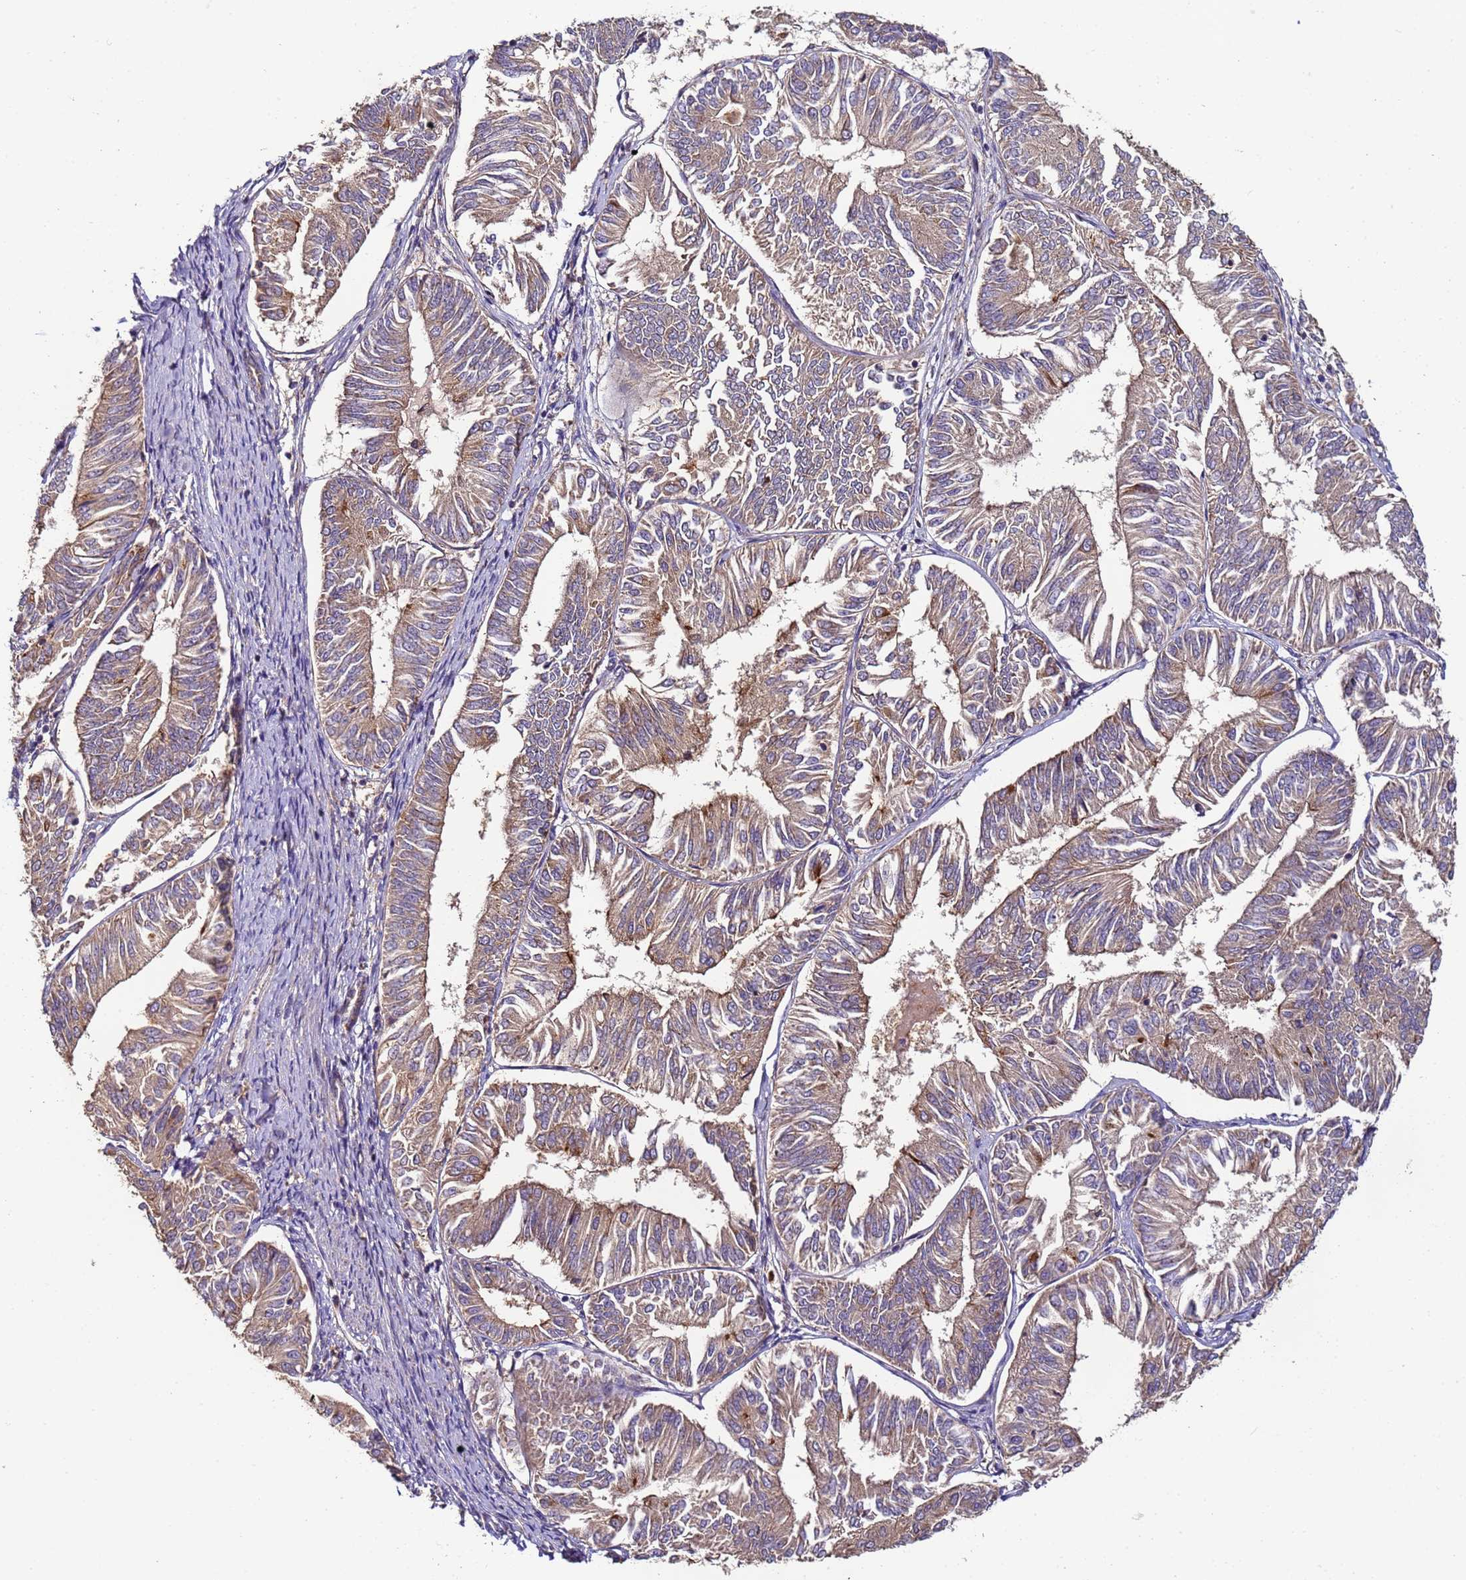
{"staining": {"intensity": "weak", "quantity": ">75%", "location": "cytoplasmic/membranous"}, "tissue": "endometrial cancer", "cell_type": "Tumor cells", "image_type": "cancer", "snomed": [{"axis": "morphology", "description": "Adenocarcinoma, NOS"}, {"axis": "topography", "description": "Endometrium"}], "caption": "A histopathology image of human endometrial cancer stained for a protein reveals weak cytoplasmic/membranous brown staining in tumor cells.", "gene": "TIGAR", "patient": {"sex": "female", "age": 58}}